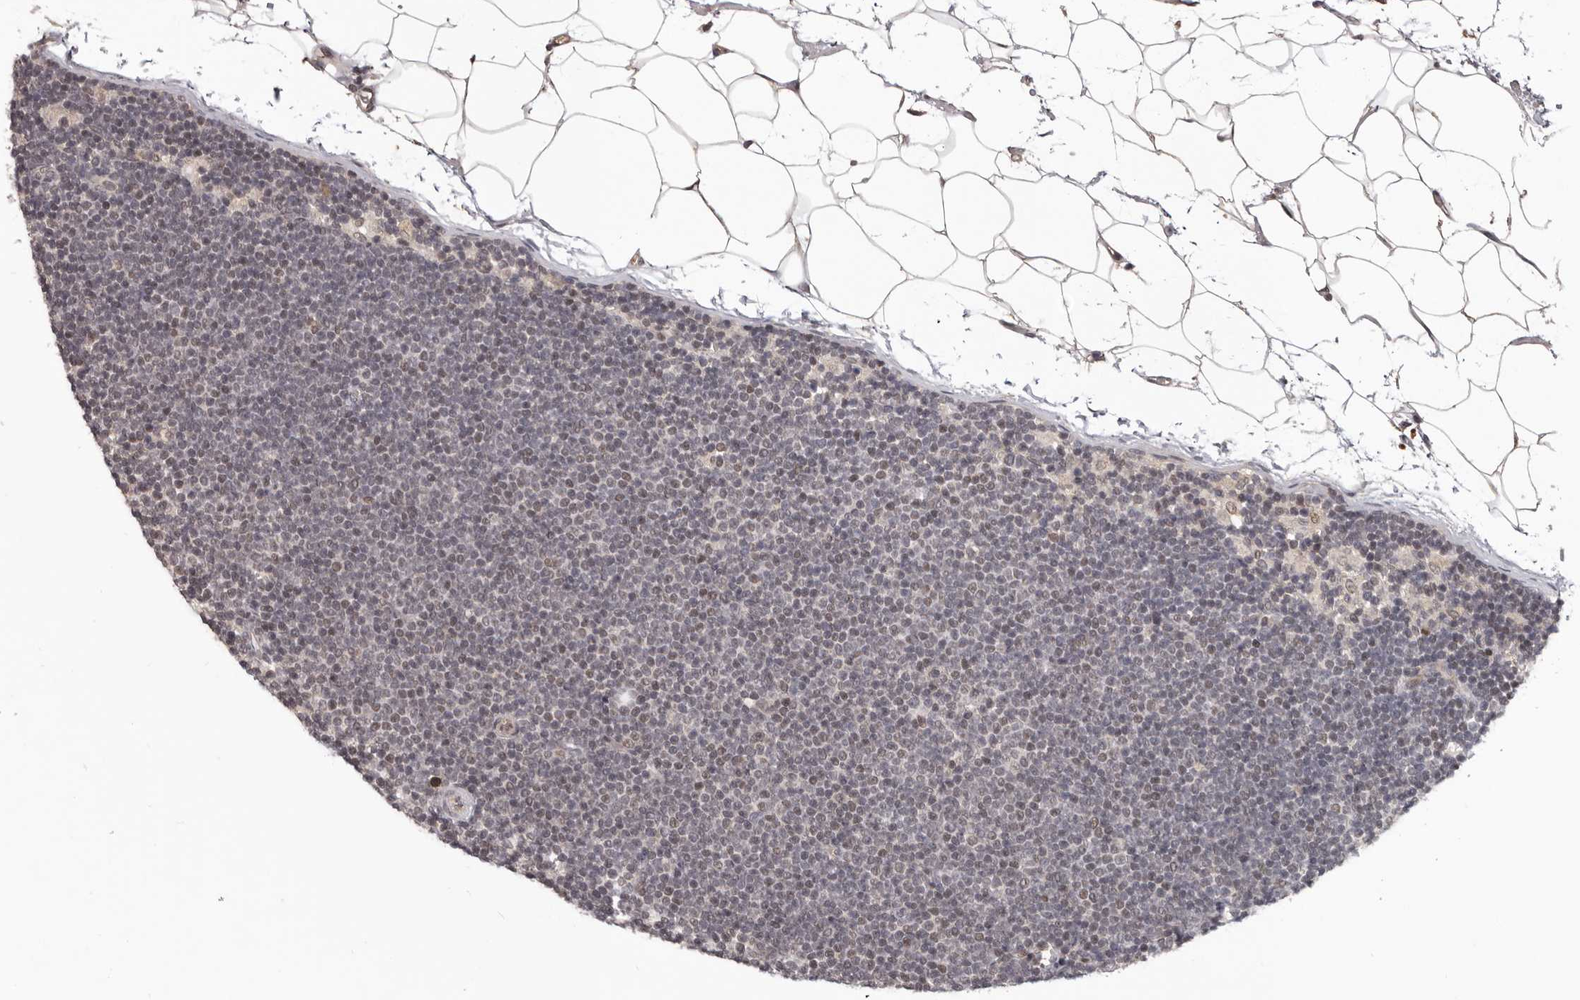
{"staining": {"intensity": "negative", "quantity": "none", "location": "none"}, "tissue": "lymphoma", "cell_type": "Tumor cells", "image_type": "cancer", "snomed": [{"axis": "morphology", "description": "Malignant lymphoma, non-Hodgkin's type, Low grade"}, {"axis": "topography", "description": "Lymph node"}], "caption": "DAB immunohistochemical staining of human low-grade malignant lymphoma, non-Hodgkin's type demonstrates no significant staining in tumor cells.", "gene": "TBX5", "patient": {"sex": "female", "age": 53}}